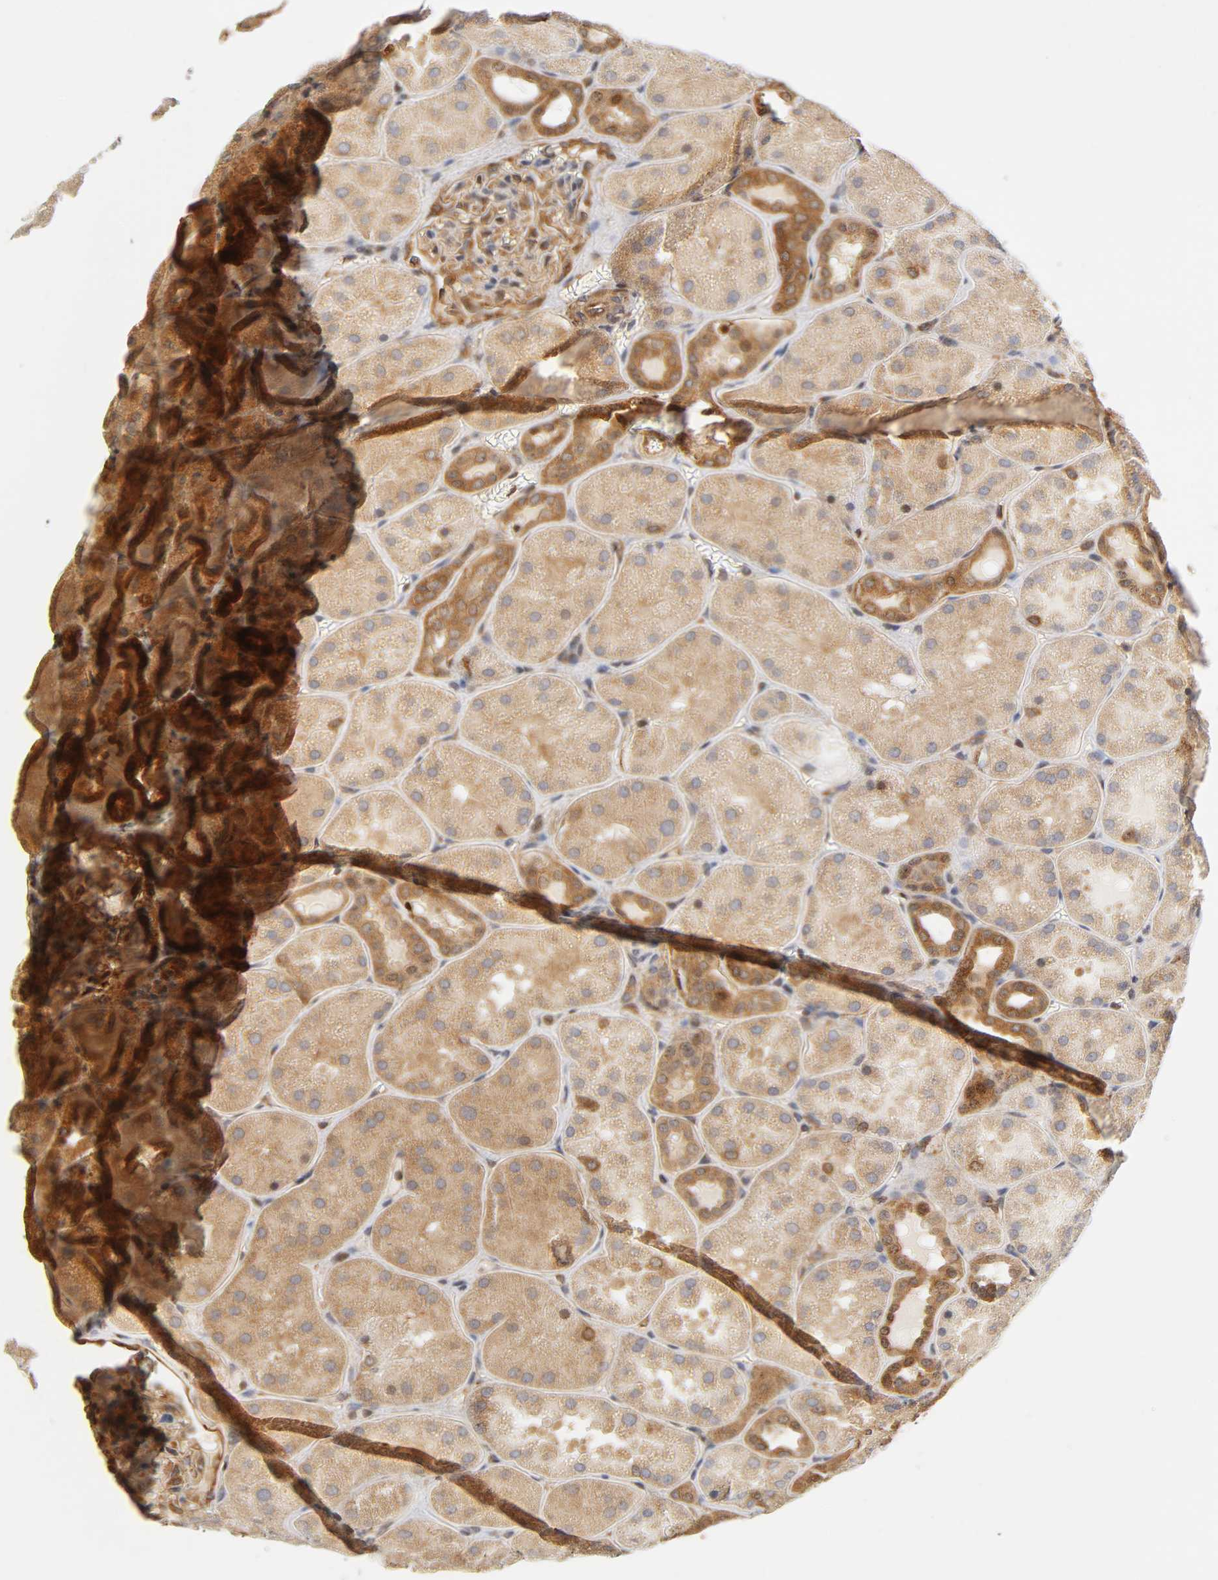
{"staining": {"intensity": "moderate", "quantity": ">75%", "location": "cytoplasmic/membranous"}, "tissue": "kidney", "cell_type": "Cells in glomeruli", "image_type": "normal", "snomed": [{"axis": "morphology", "description": "Normal tissue, NOS"}, {"axis": "topography", "description": "Kidney"}], "caption": "The immunohistochemical stain highlights moderate cytoplasmic/membranous staining in cells in glomeruli of unremarkable kidney.", "gene": "PAFAH1B1", "patient": {"sex": "male", "age": 28}}